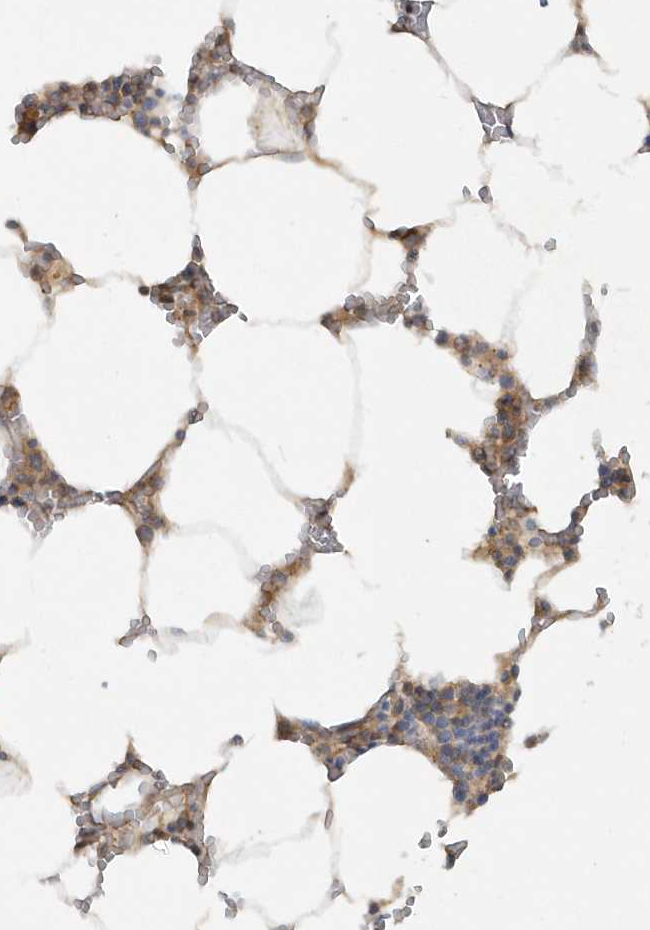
{"staining": {"intensity": "weak", "quantity": "<25%", "location": "cytoplasmic/membranous"}, "tissue": "bone marrow", "cell_type": "Hematopoietic cells", "image_type": "normal", "snomed": [{"axis": "morphology", "description": "Normal tissue, NOS"}, {"axis": "topography", "description": "Bone marrow"}], "caption": "IHC of normal bone marrow shows no positivity in hematopoietic cells. (DAB (3,3'-diaminobenzidine) immunohistochemistry with hematoxylin counter stain).", "gene": "STIM2", "patient": {"sex": "male", "age": 70}}